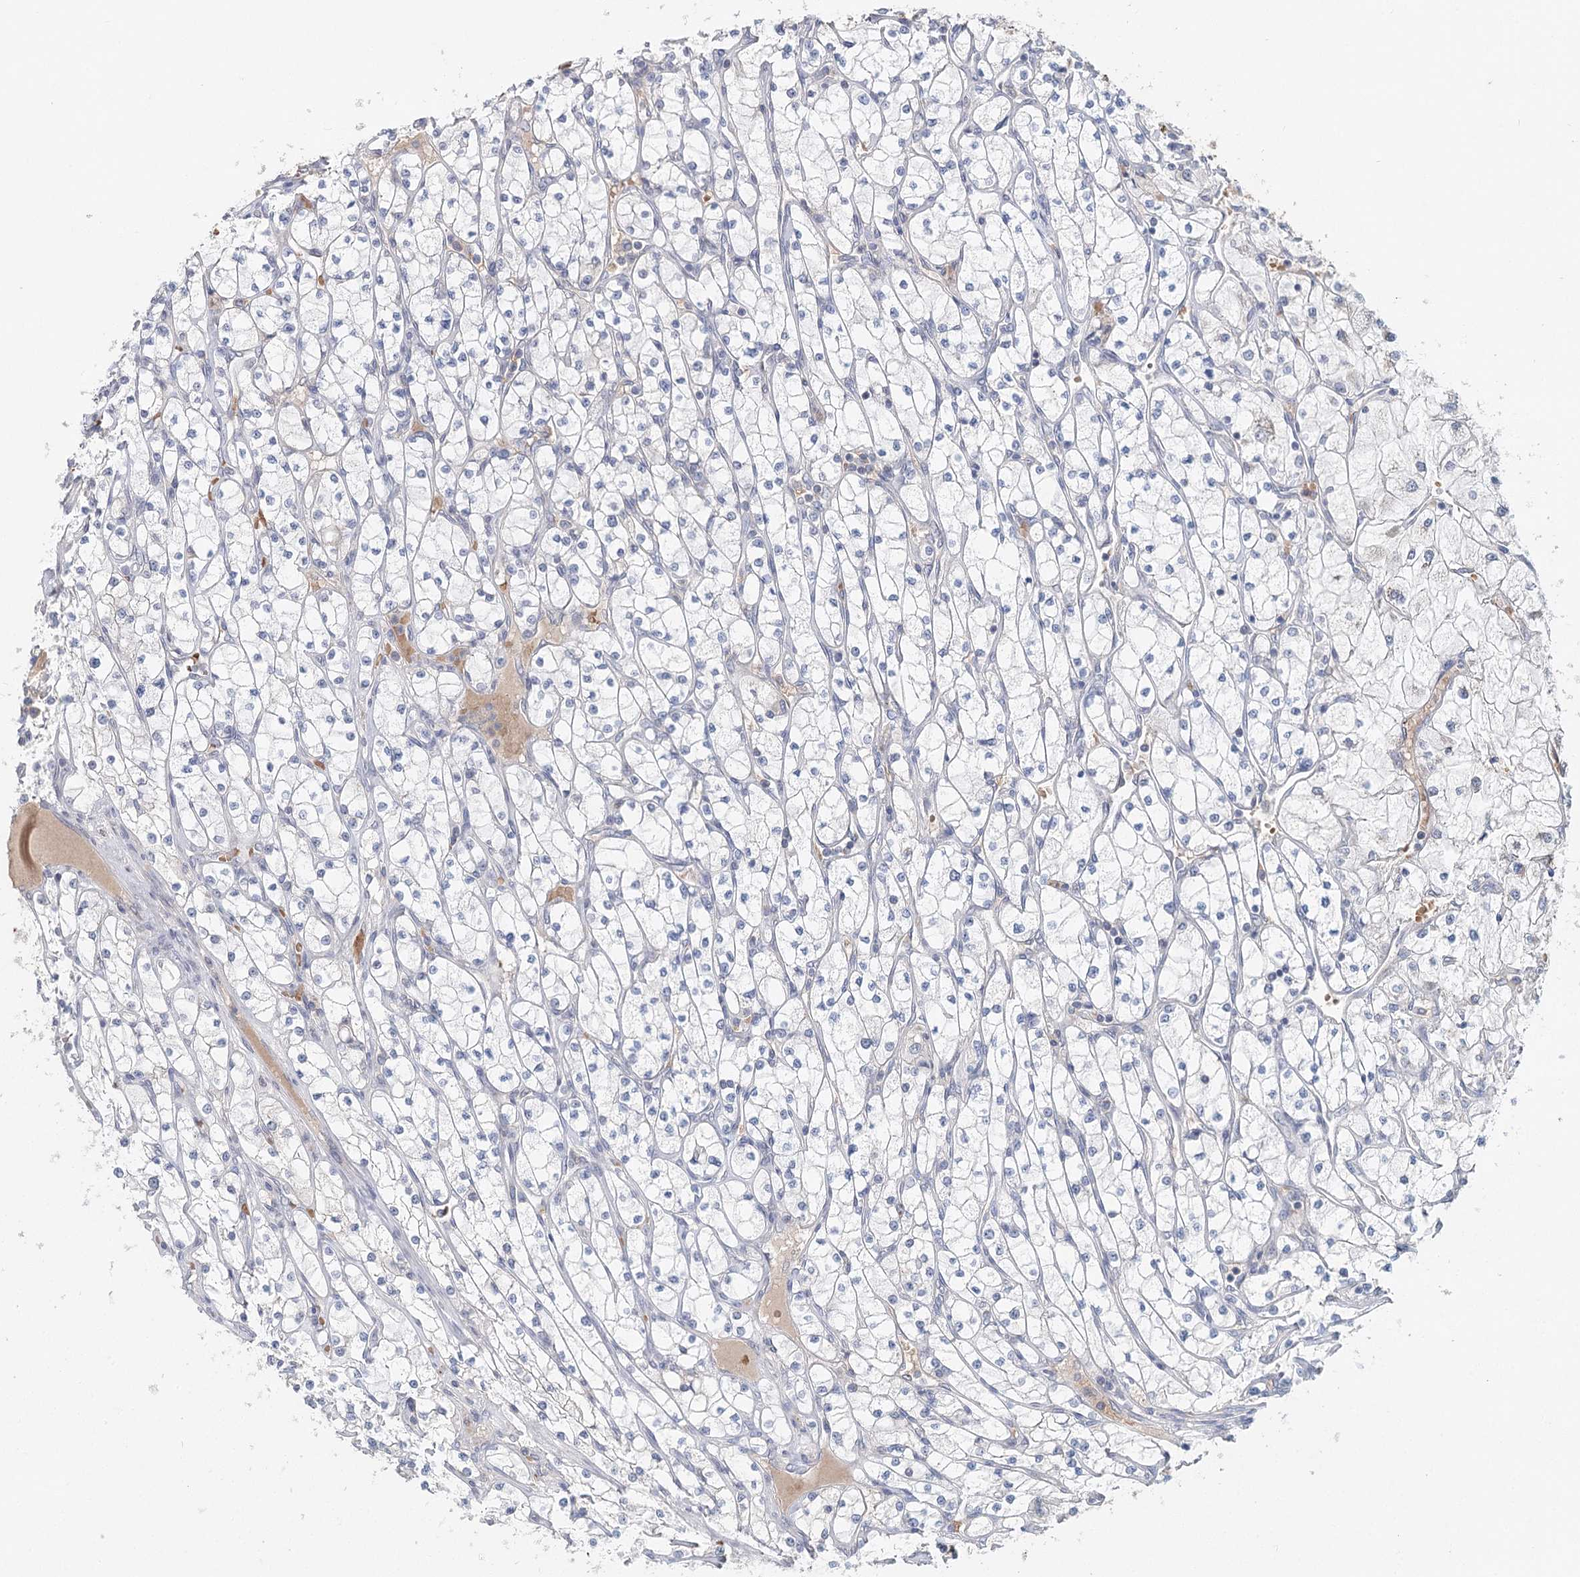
{"staining": {"intensity": "negative", "quantity": "none", "location": "none"}, "tissue": "renal cancer", "cell_type": "Tumor cells", "image_type": "cancer", "snomed": [{"axis": "morphology", "description": "Adenocarcinoma, NOS"}, {"axis": "topography", "description": "Kidney"}], "caption": "Immunohistochemical staining of human adenocarcinoma (renal) exhibits no significant staining in tumor cells. (IHC, brightfield microscopy, high magnification).", "gene": "FBXO7", "patient": {"sex": "male", "age": 80}}